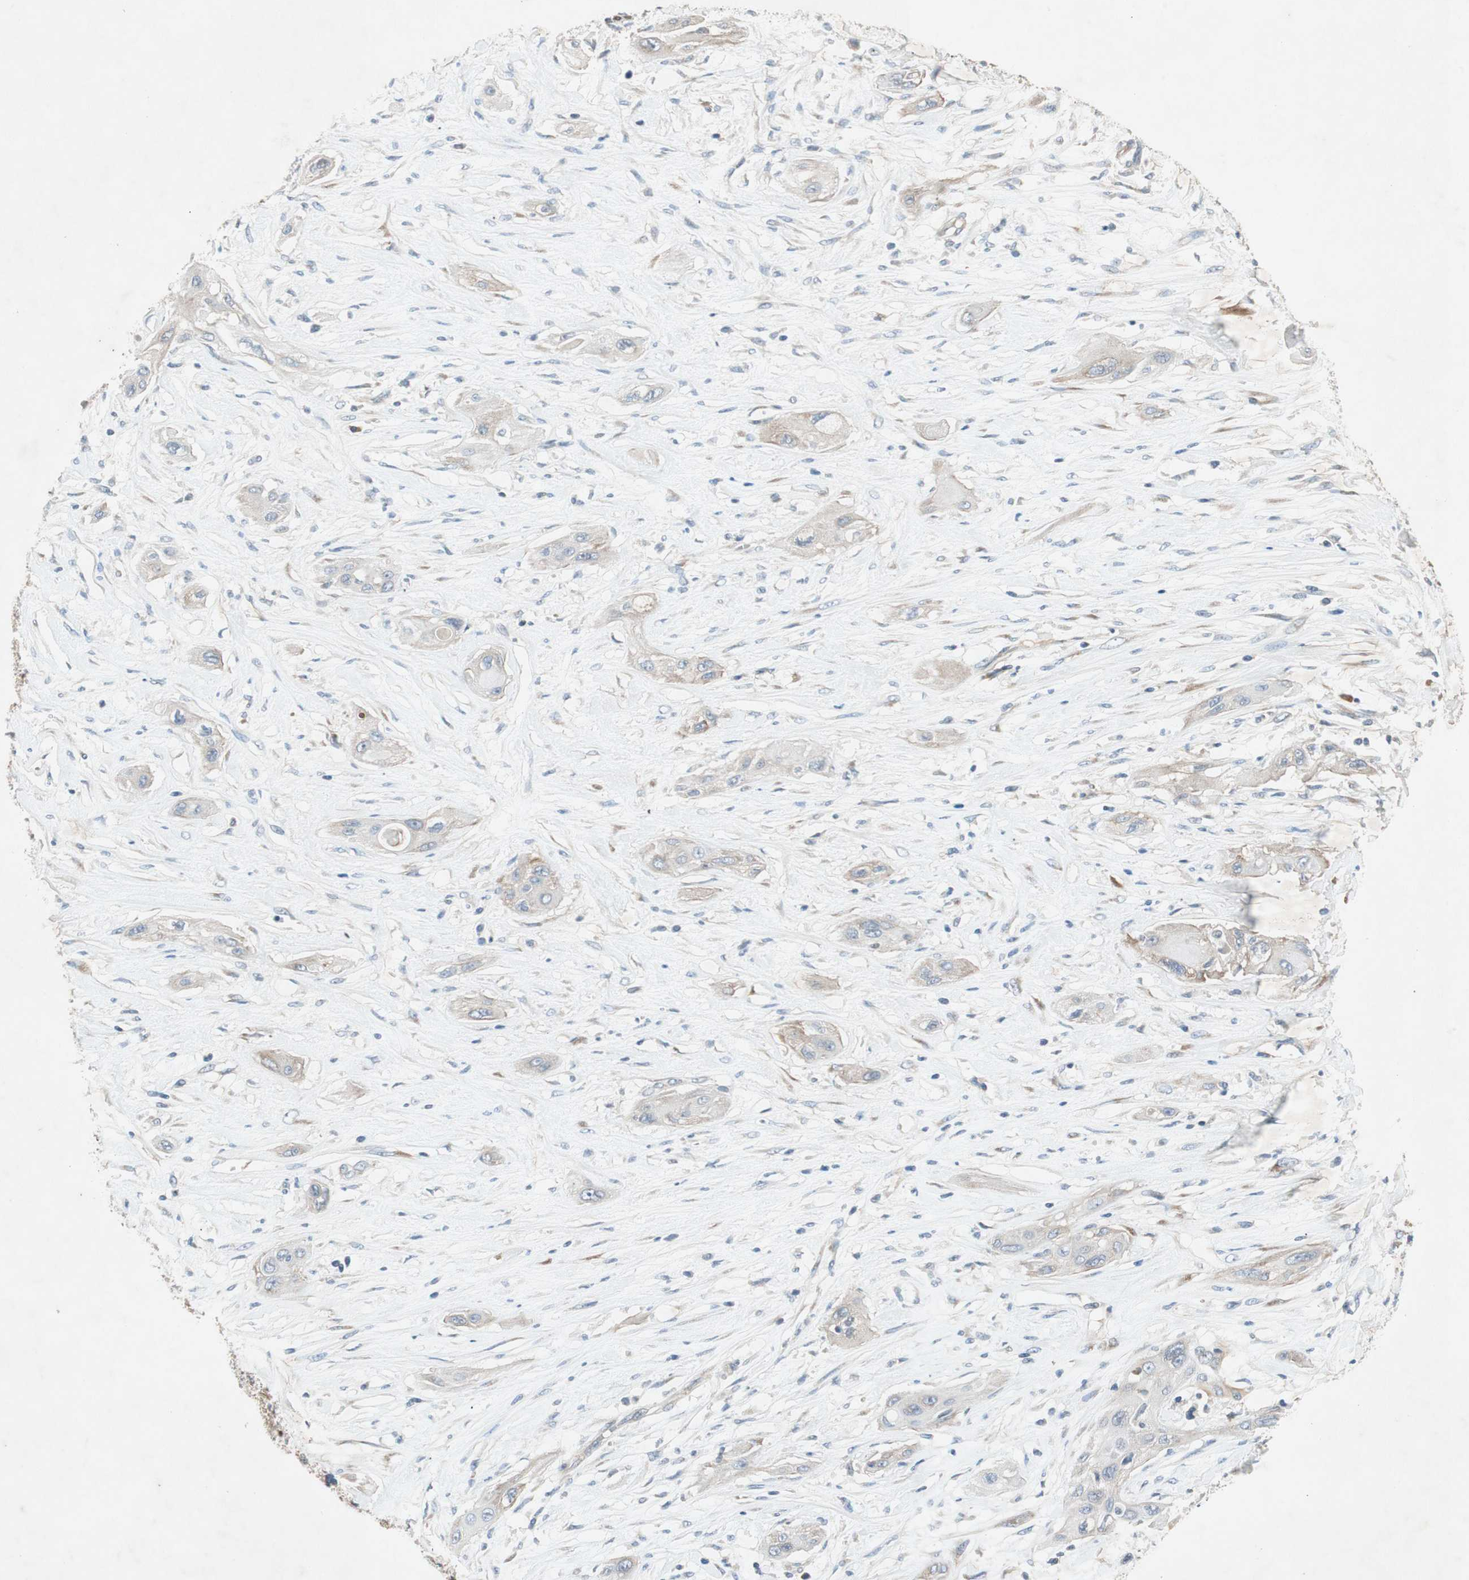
{"staining": {"intensity": "weak", "quantity": "25%-75%", "location": "cytoplasmic/membranous"}, "tissue": "lung cancer", "cell_type": "Tumor cells", "image_type": "cancer", "snomed": [{"axis": "morphology", "description": "Squamous cell carcinoma, NOS"}, {"axis": "topography", "description": "Lung"}], "caption": "A micrograph of squamous cell carcinoma (lung) stained for a protein reveals weak cytoplasmic/membranous brown staining in tumor cells.", "gene": "RPL23", "patient": {"sex": "female", "age": 47}}